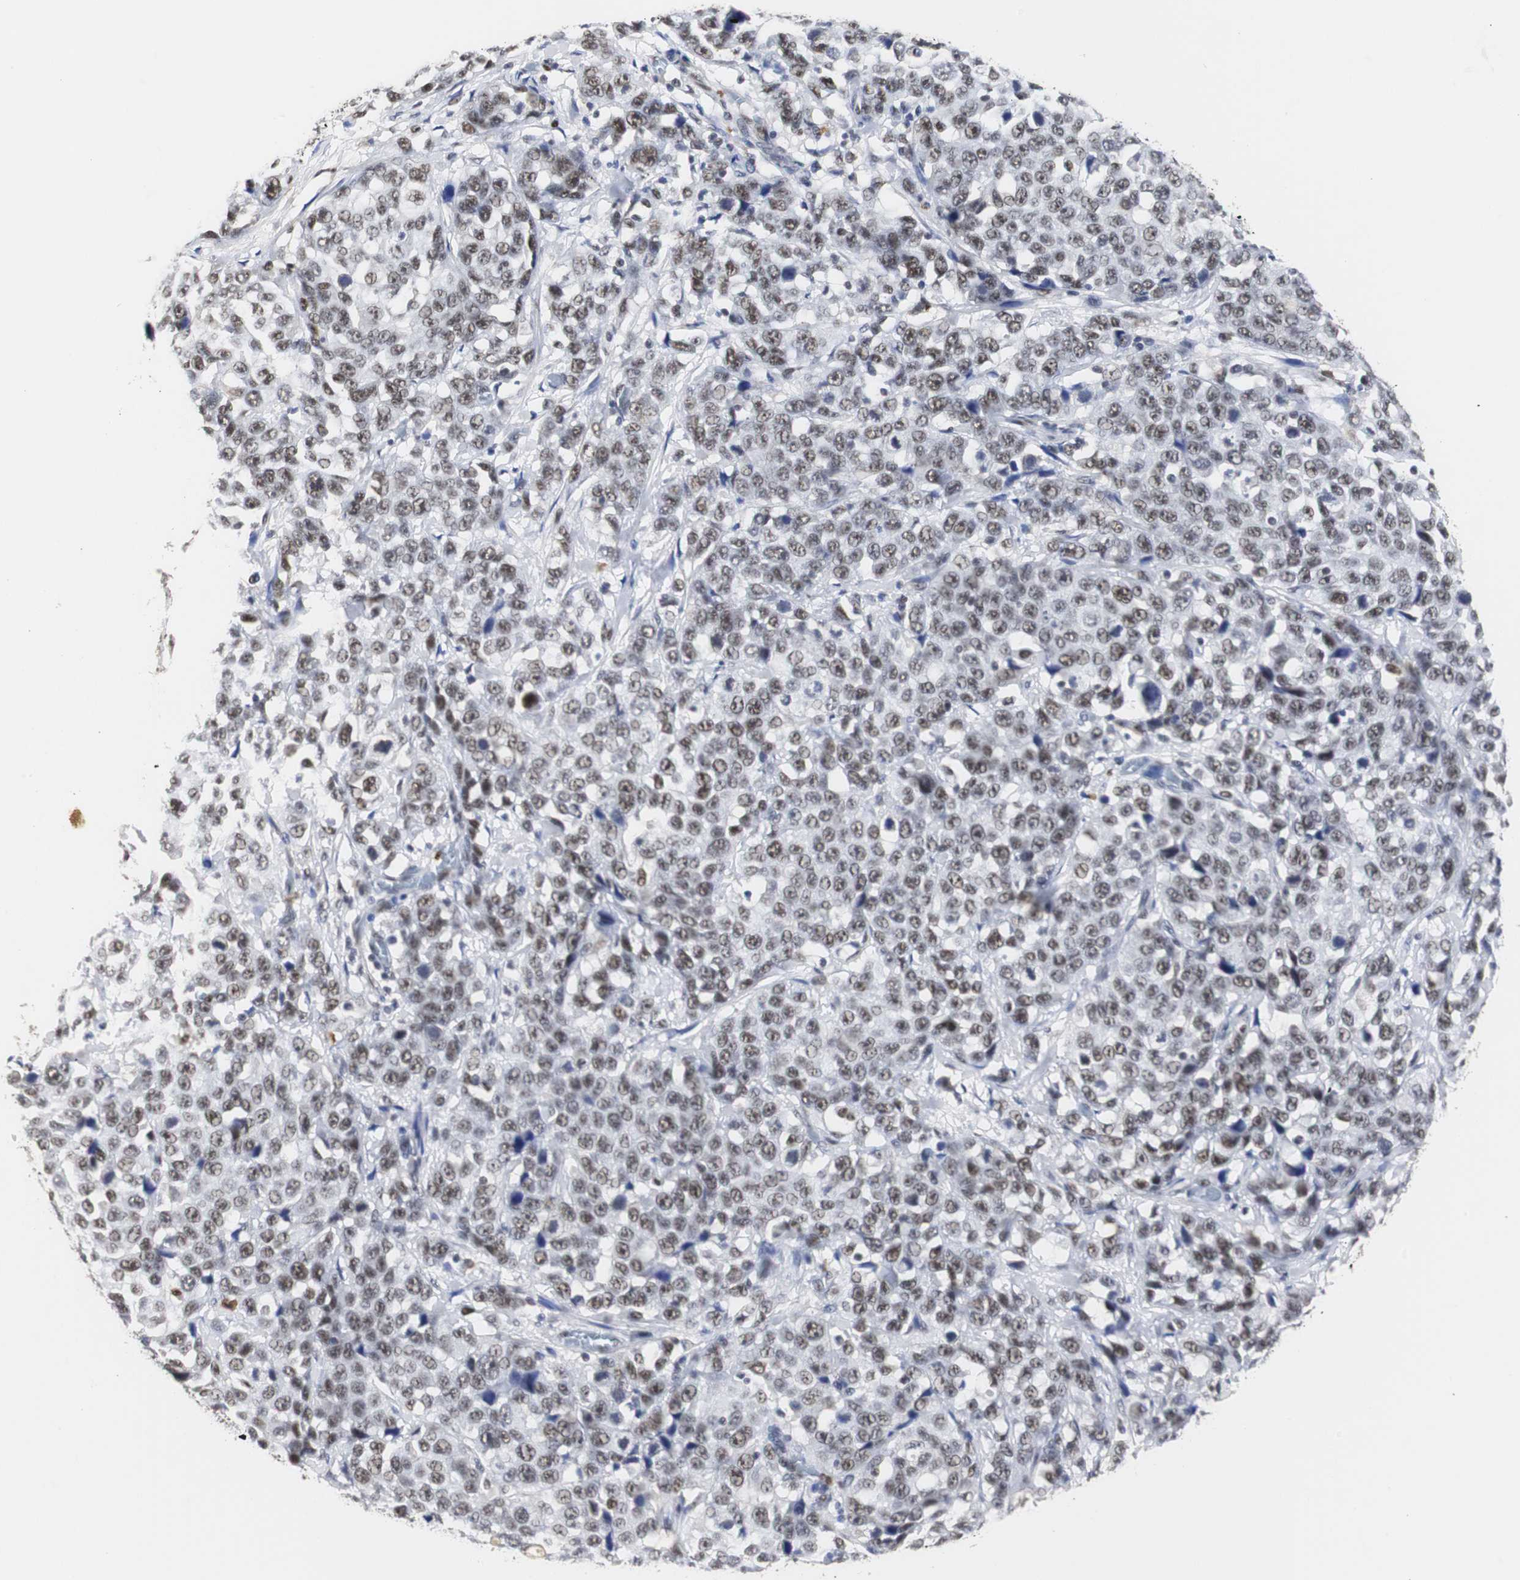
{"staining": {"intensity": "moderate", "quantity": "25%-75%", "location": "nuclear"}, "tissue": "stomach cancer", "cell_type": "Tumor cells", "image_type": "cancer", "snomed": [{"axis": "morphology", "description": "Normal tissue, NOS"}, {"axis": "morphology", "description": "Adenocarcinoma, NOS"}, {"axis": "topography", "description": "Stomach"}], "caption": "Human adenocarcinoma (stomach) stained with a protein marker exhibits moderate staining in tumor cells.", "gene": "ZFC3H1", "patient": {"sex": "male", "age": 48}}